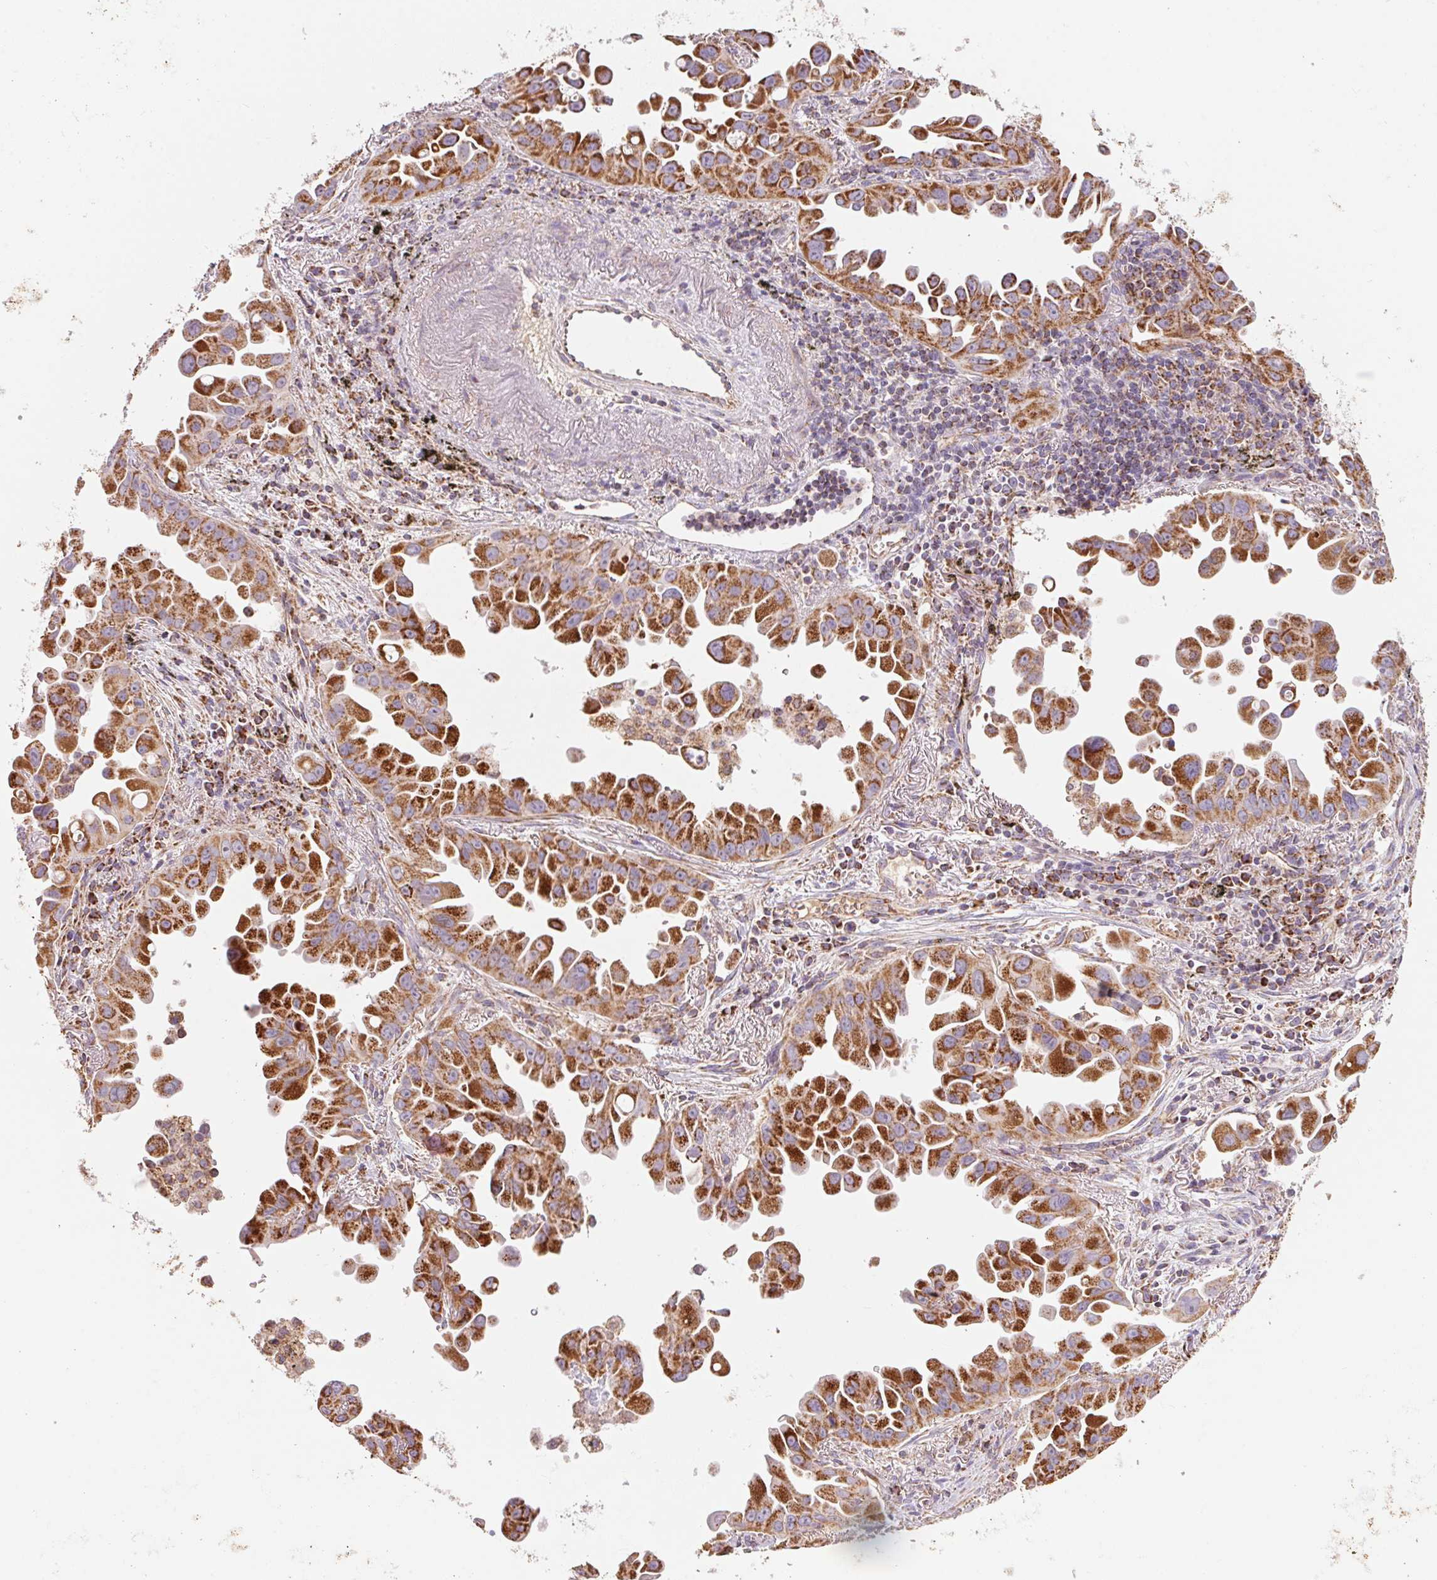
{"staining": {"intensity": "strong", "quantity": ">75%", "location": "cytoplasmic/membranous"}, "tissue": "lung cancer", "cell_type": "Tumor cells", "image_type": "cancer", "snomed": [{"axis": "morphology", "description": "Adenocarcinoma, NOS"}, {"axis": "topography", "description": "Lung"}], "caption": "Immunohistochemistry (IHC) of human lung cancer (adenocarcinoma) demonstrates high levels of strong cytoplasmic/membranous expression in approximately >75% of tumor cells.", "gene": "NDUFS2", "patient": {"sex": "male", "age": 68}}